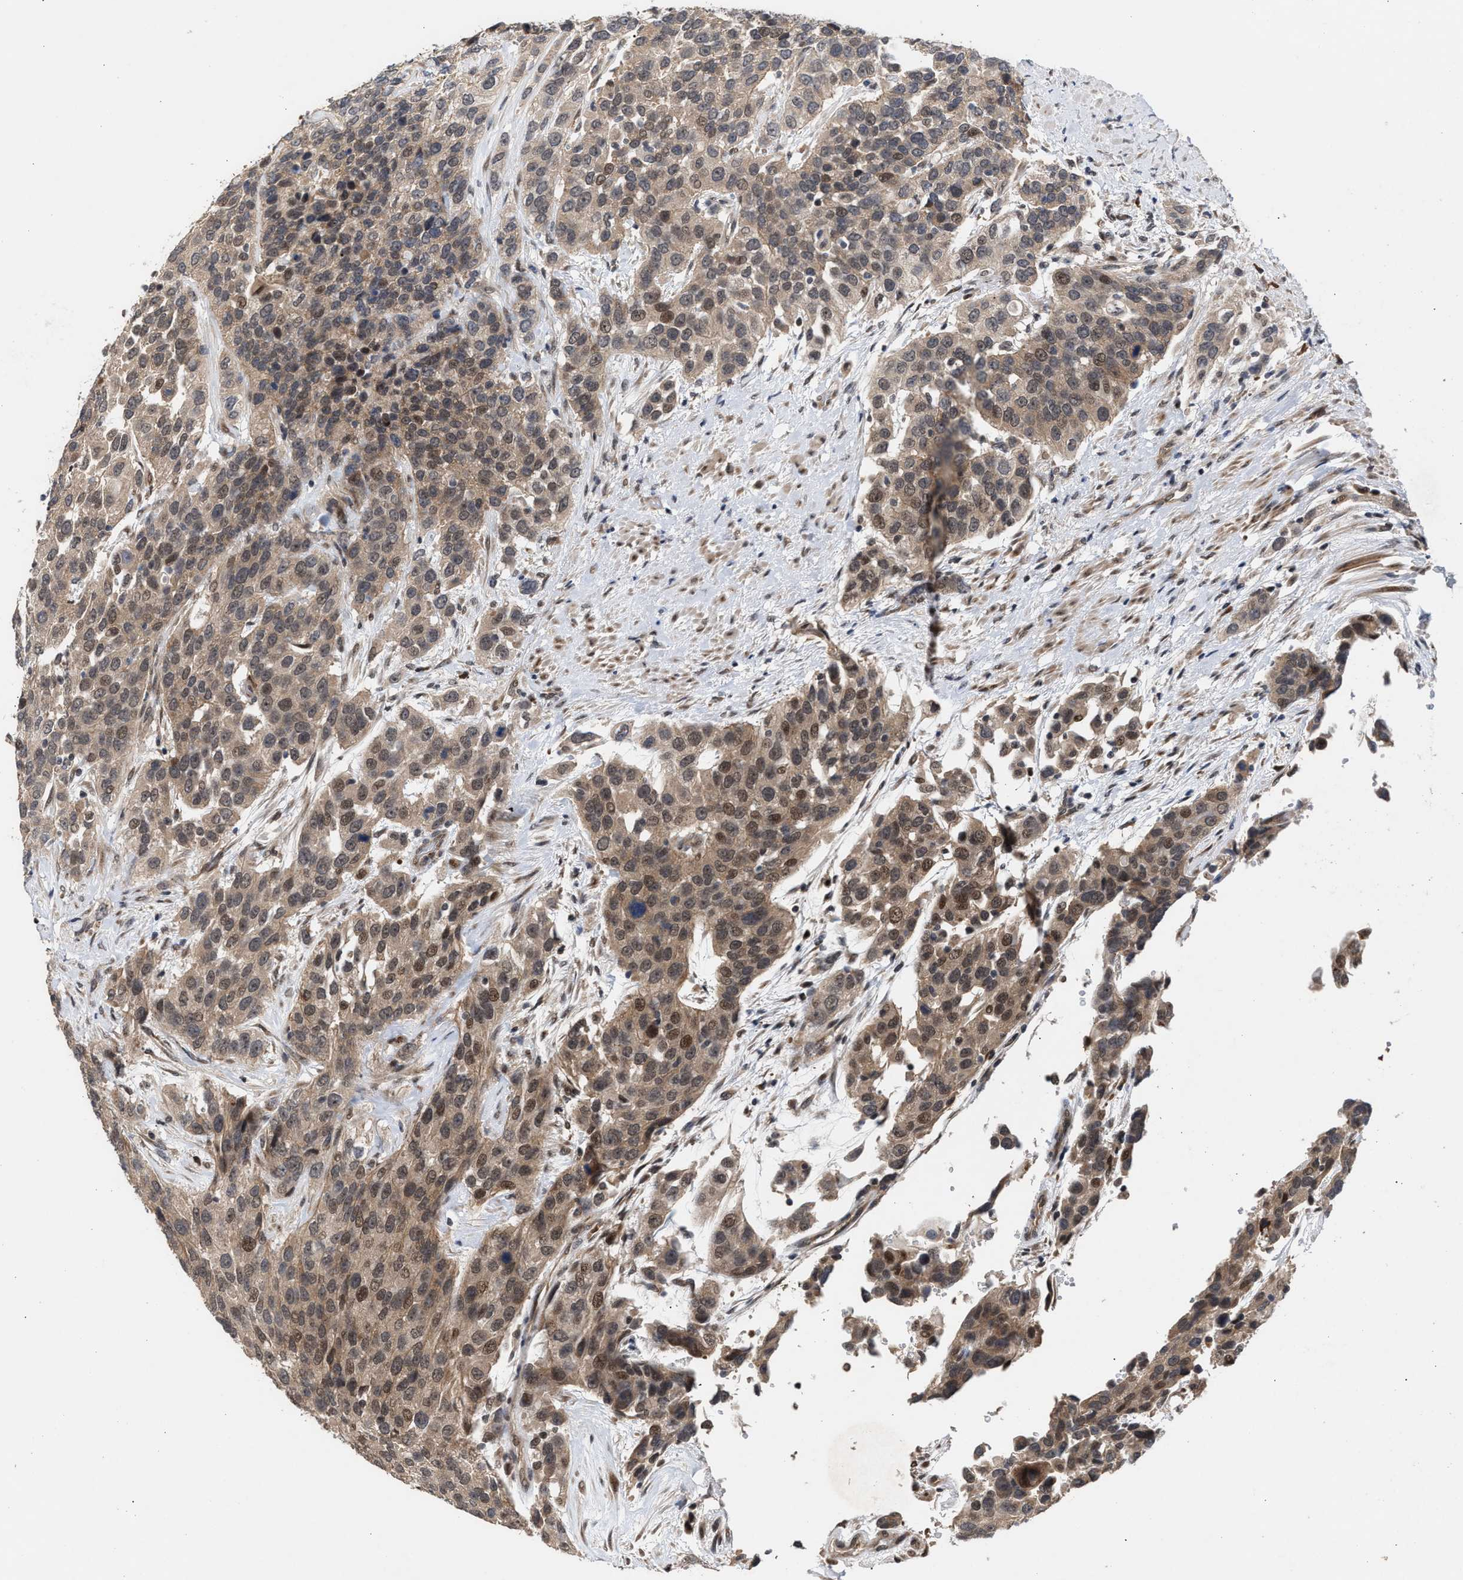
{"staining": {"intensity": "moderate", "quantity": ">75%", "location": "cytoplasmic/membranous"}, "tissue": "urothelial cancer", "cell_type": "Tumor cells", "image_type": "cancer", "snomed": [{"axis": "morphology", "description": "Urothelial carcinoma, High grade"}, {"axis": "topography", "description": "Urinary bladder"}], "caption": "Immunohistochemistry (DAB) staining of urothelial carcinoma (high-grade) displays moderate cytoplasmic/membranous protein staining in approximately >75% of tumor cells. (brown staining indicates protein expression, while blue staining denotes nuclei).", "gene": "MKNK2", "patient": {"sex": "female", "age": 80}}